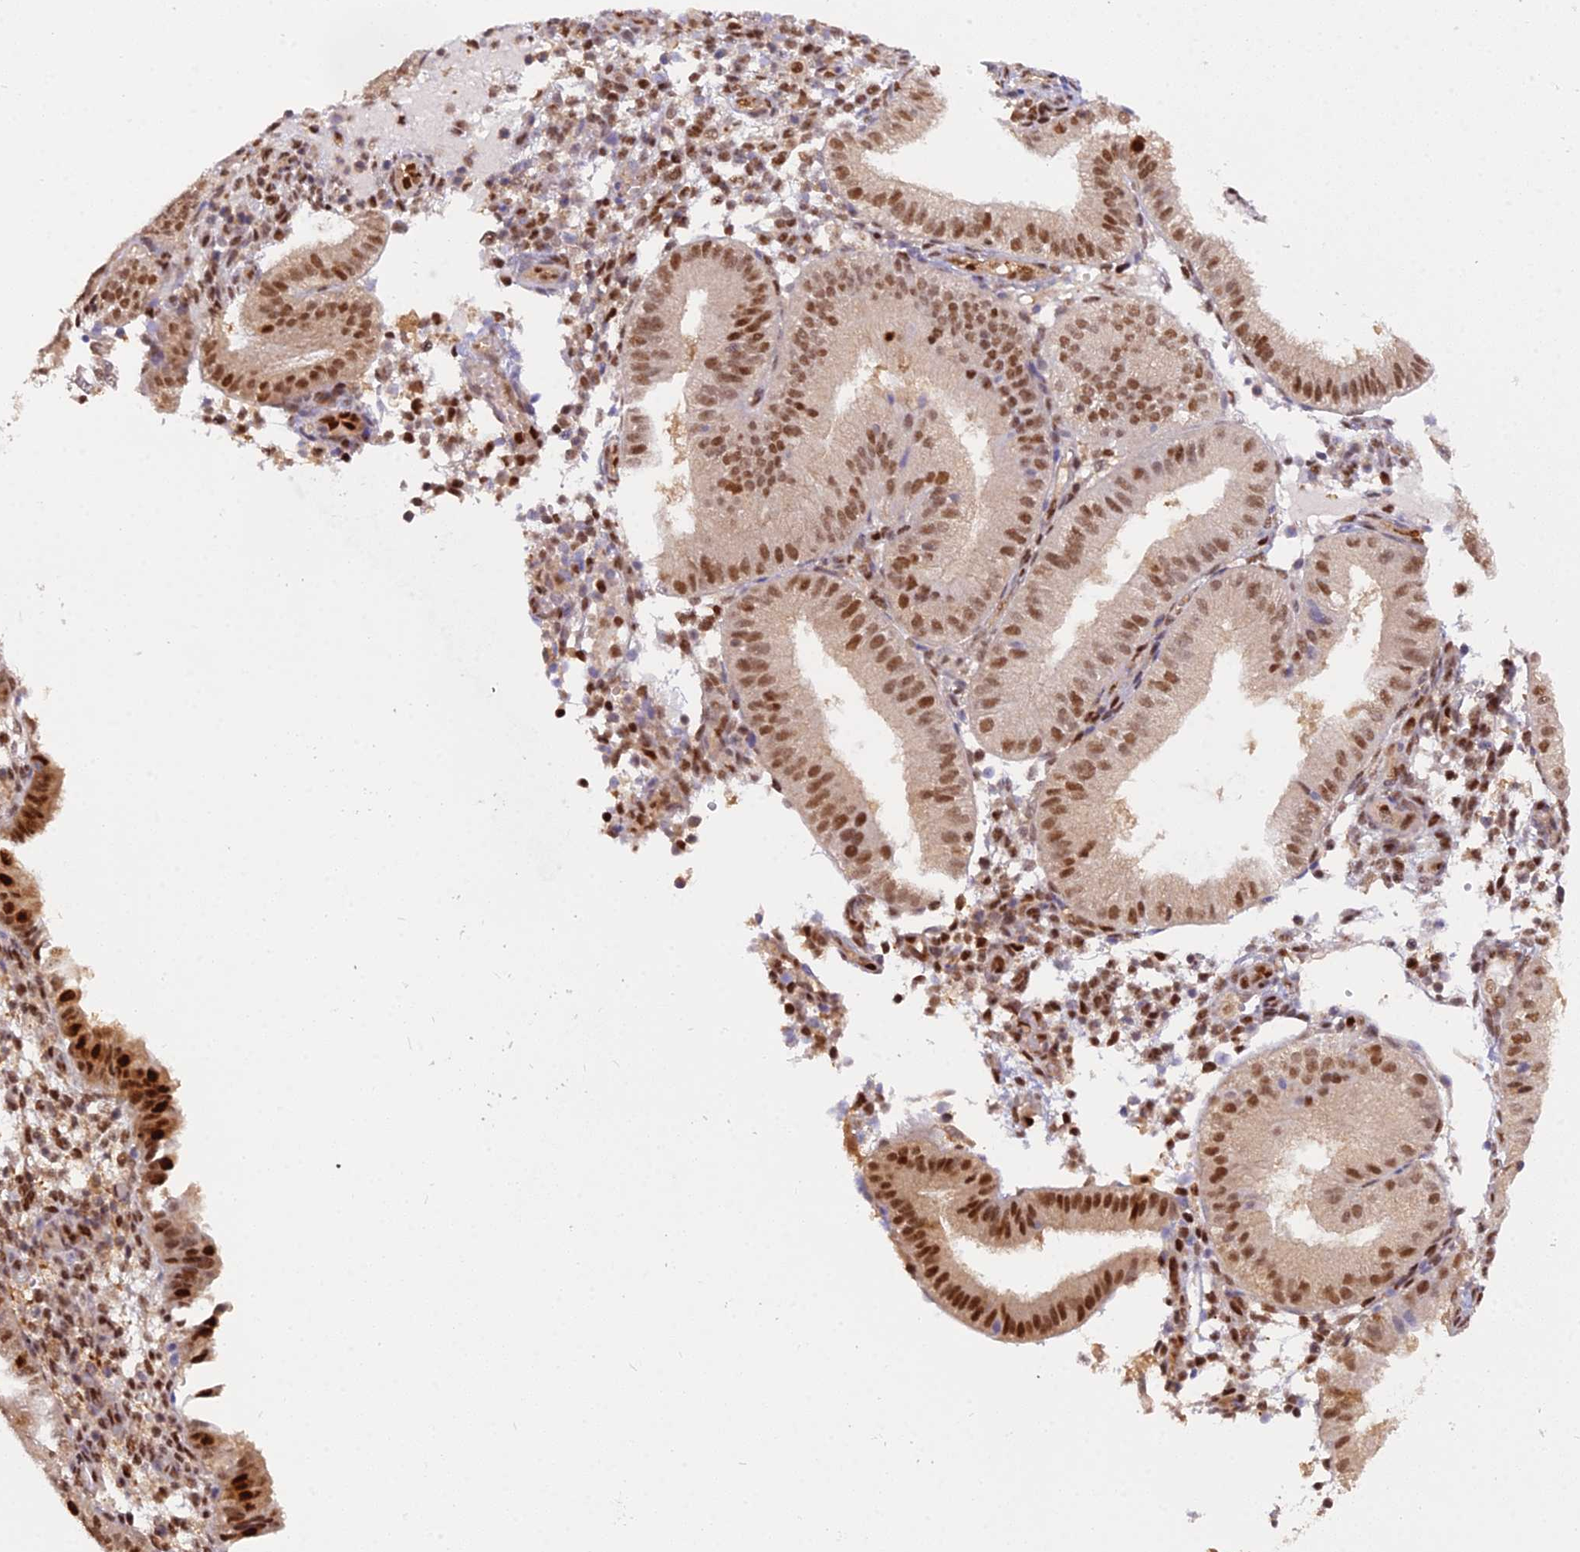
{"staining": {"intensity": "moderate", "quantity": "25%-75%", "location": "nuclear"}, "tissue": "endometrium", "cell_type": "Cells in endometrial stroma", "image_type": "normal", "snomed": [{"axis": "morphology", "description": "Normal tissue, NOS"}, {"axis": "topography", "description": "Endometrium"}], "caption": "DAB immunohistochemical staining of normal endometrium exhibits moderate nuclear protein expression in approximately 25%-75% of cells in endometrial stroma. Immunohistochemistry stains the protein in brown and the nuclei are stained blue.", "gene": "NPEPL1", "patient": {"sex": "female", "age": 39}}